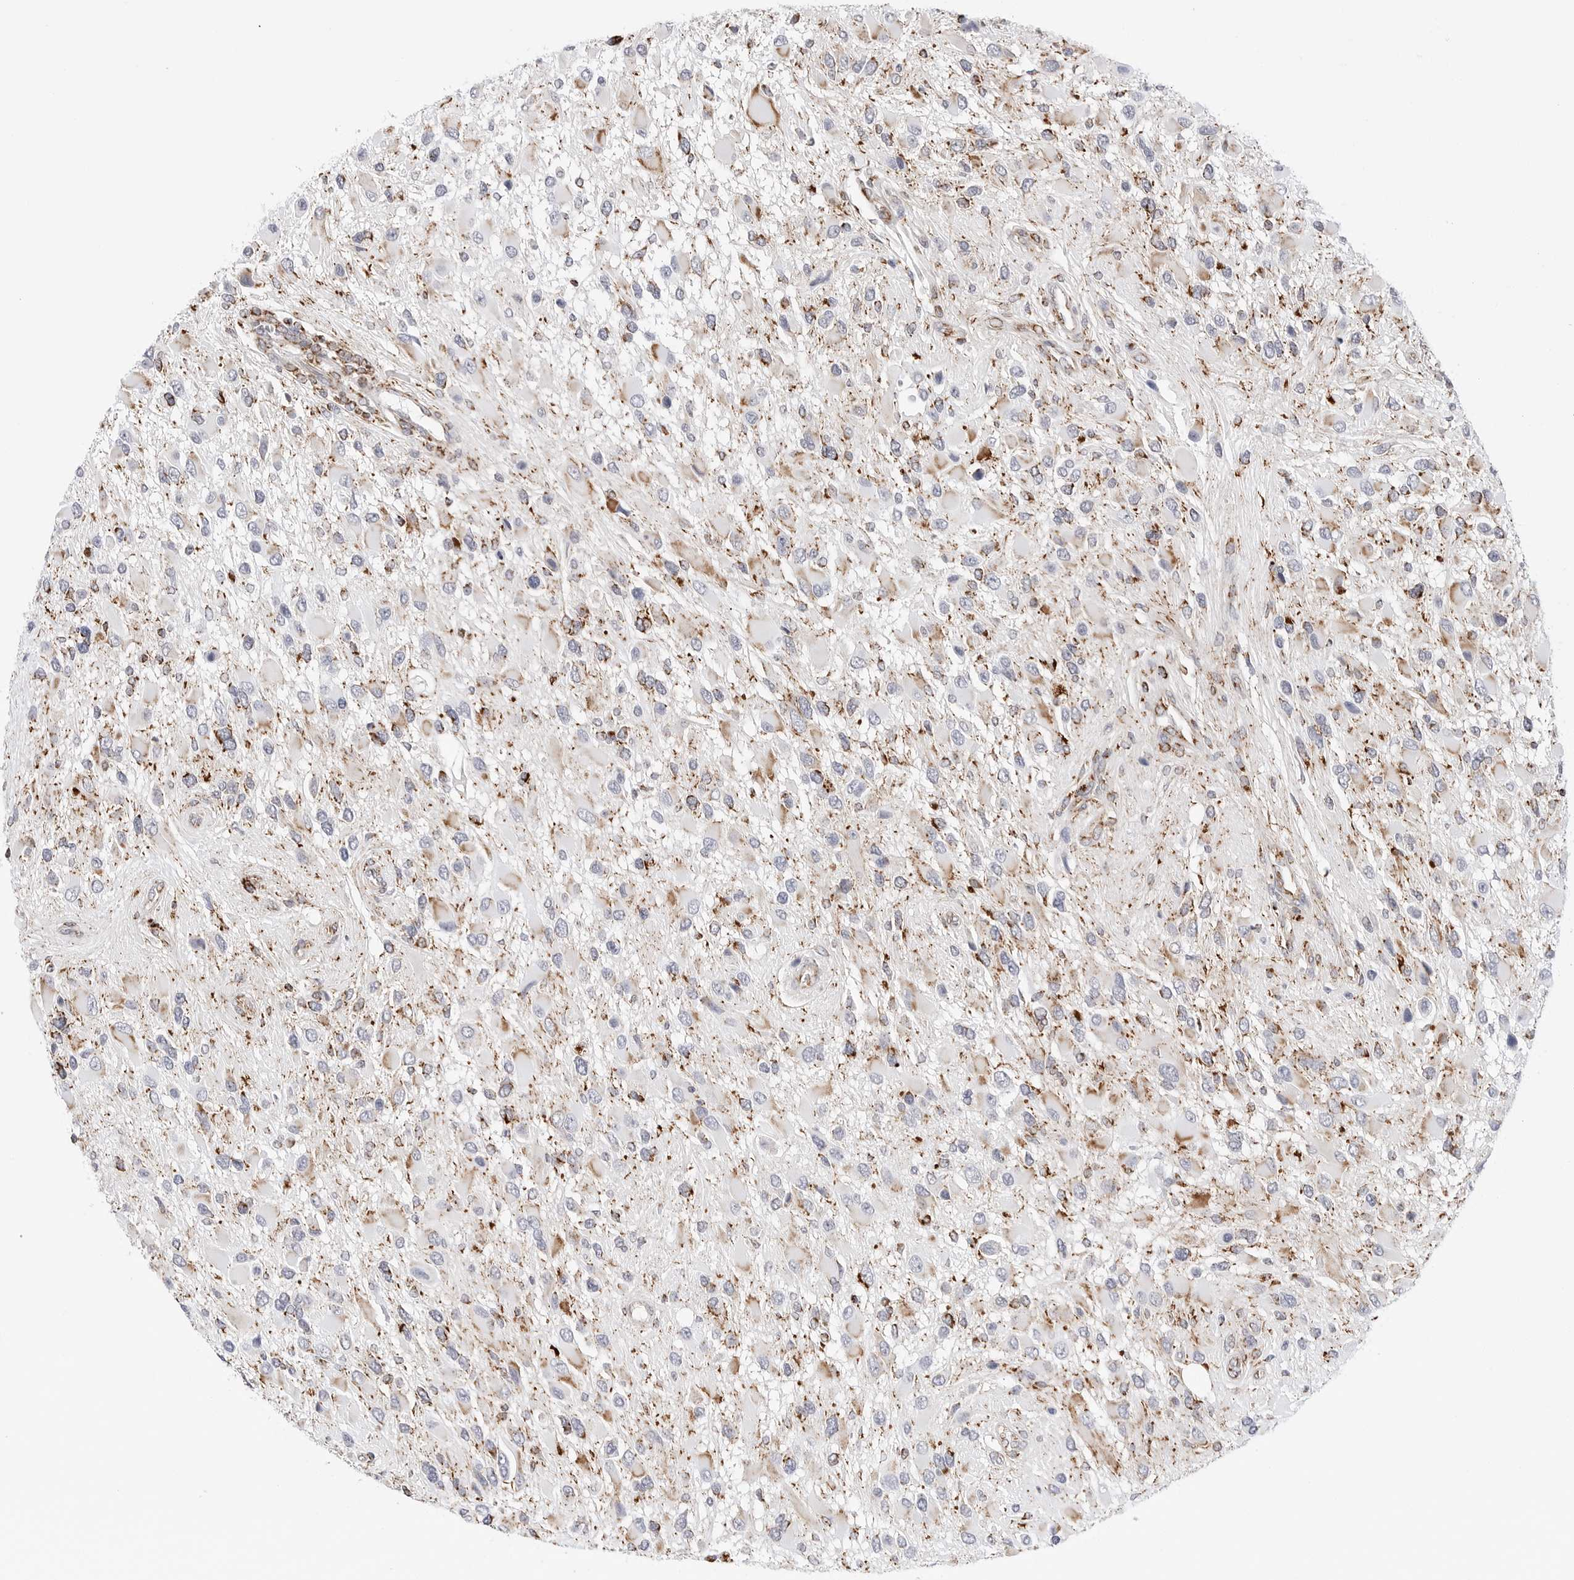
{"staining": {"intensity": "moderate", "quantity": "<25%", "location": "cytoplasmic/membranous"}, "tissue": "glioma", "cell_type": "Tumor cells", "image_type": "cancer", "snomed": [{"axis": "morphology", "description": "Glioma, malignant, High grade"}, {"axis": "topography", "description": "Brain"}], "caption": "Human glioma stained for a protein (brown) exhibits moderate cytoplasmic/membranous positive expression in about <25% of tumor cells.", "gene": "ATP5IF1", "patient": {"sex": "male", "age": 53}}